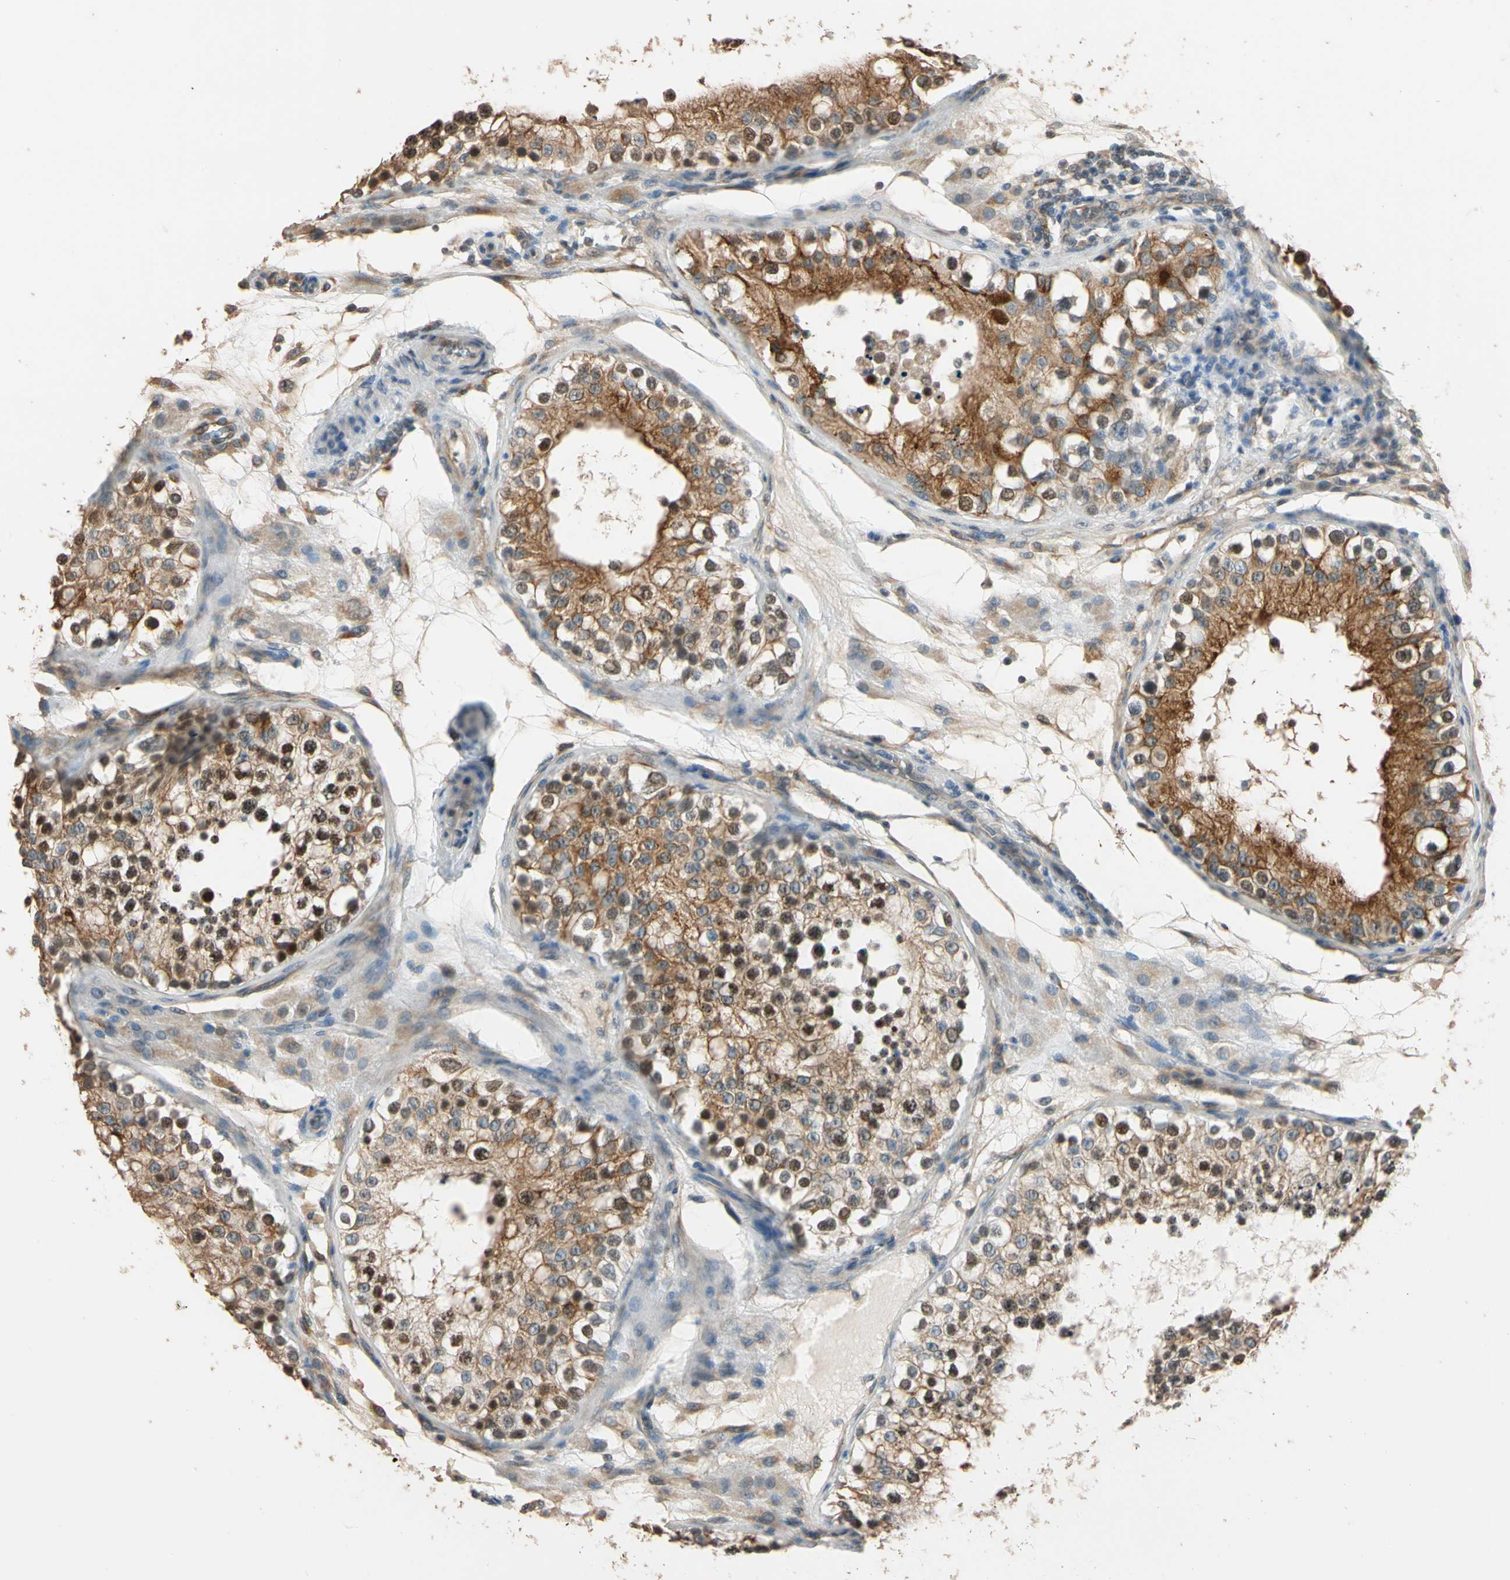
{"staining": {"intensity": "moderate", "quantity": ">75%", "location": "cytoplasmic/membranous,nuclear"}, "tissue": "testis", "cell_type": "Cells in seminiferous ducts", "image_type": "normal", "snomed": [{"axis": "morphology", "description": "Normal tissue, NOS"}, {"axis": "topography", "description": "Testis"}], "caption": "Benign testis was stained to show a protein in brown. There is medium levels of moderate cytoplasmic/membranous,nuclear expression in about >75% of cells in seminiferous ducts. (Brightfield microscopy of DAB IHC at high magnification).", "gene": "TASOR", "patient": {"sex": "male", "age": 26}}